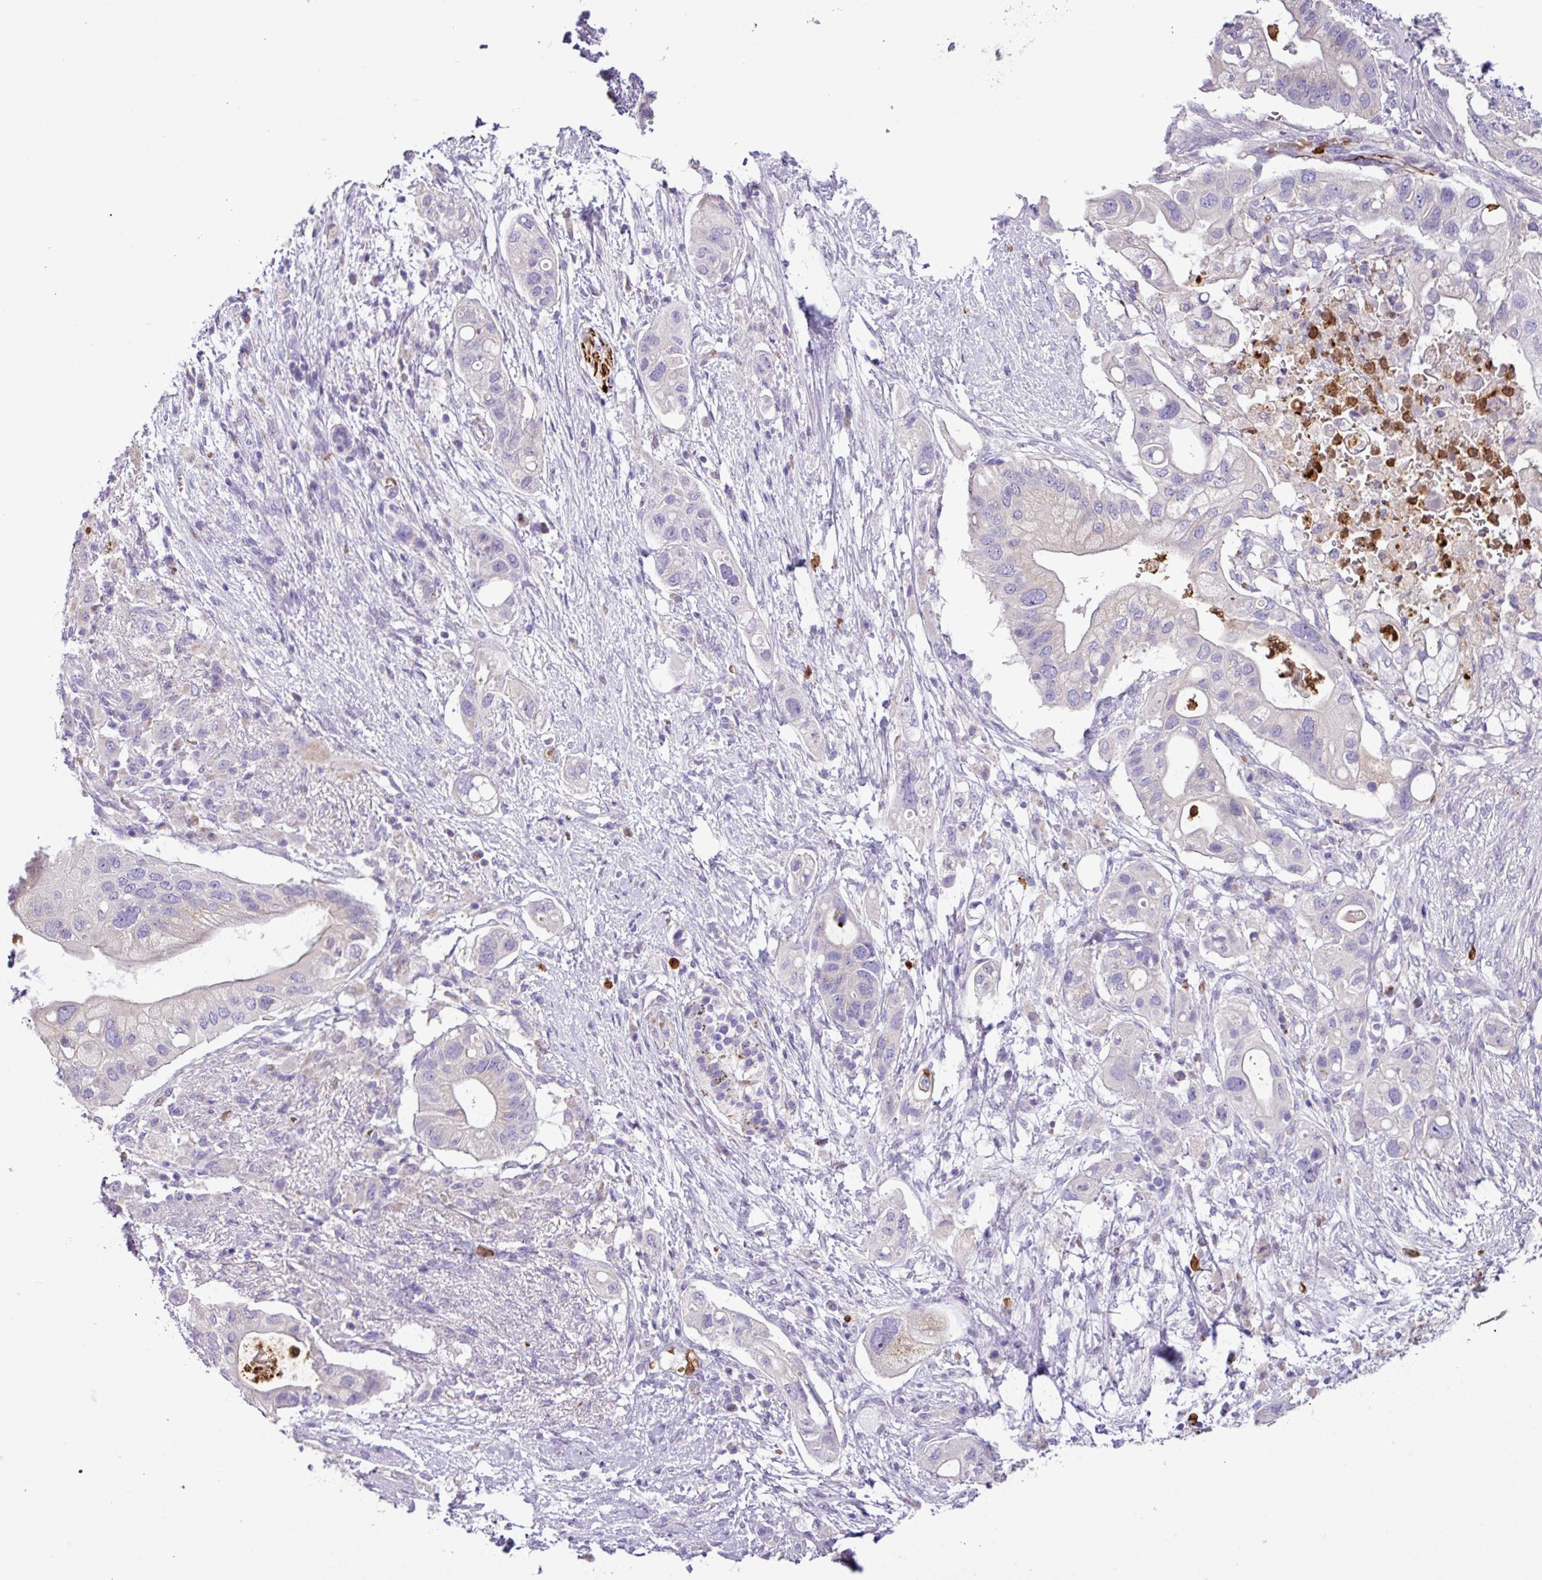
{"staining": {"intensity": "negative", "quantity": "none", "location": "none"}, "tissue": "pancreatic cancer", "cell_type": "Tumor cells", "image_type": "cancer", "snomed": [{"axis": "morphology", "description": "Adenocarcinoma, NOS"}, {"axis": "topography", "description": "Pancreas"}], "caption": "Pancreatic cancer was stained to show a protein in brown. There is no significant expression in tumor cells.", "gene": "MGAT4B", "patient": {"sex": "female", "age": 72}}